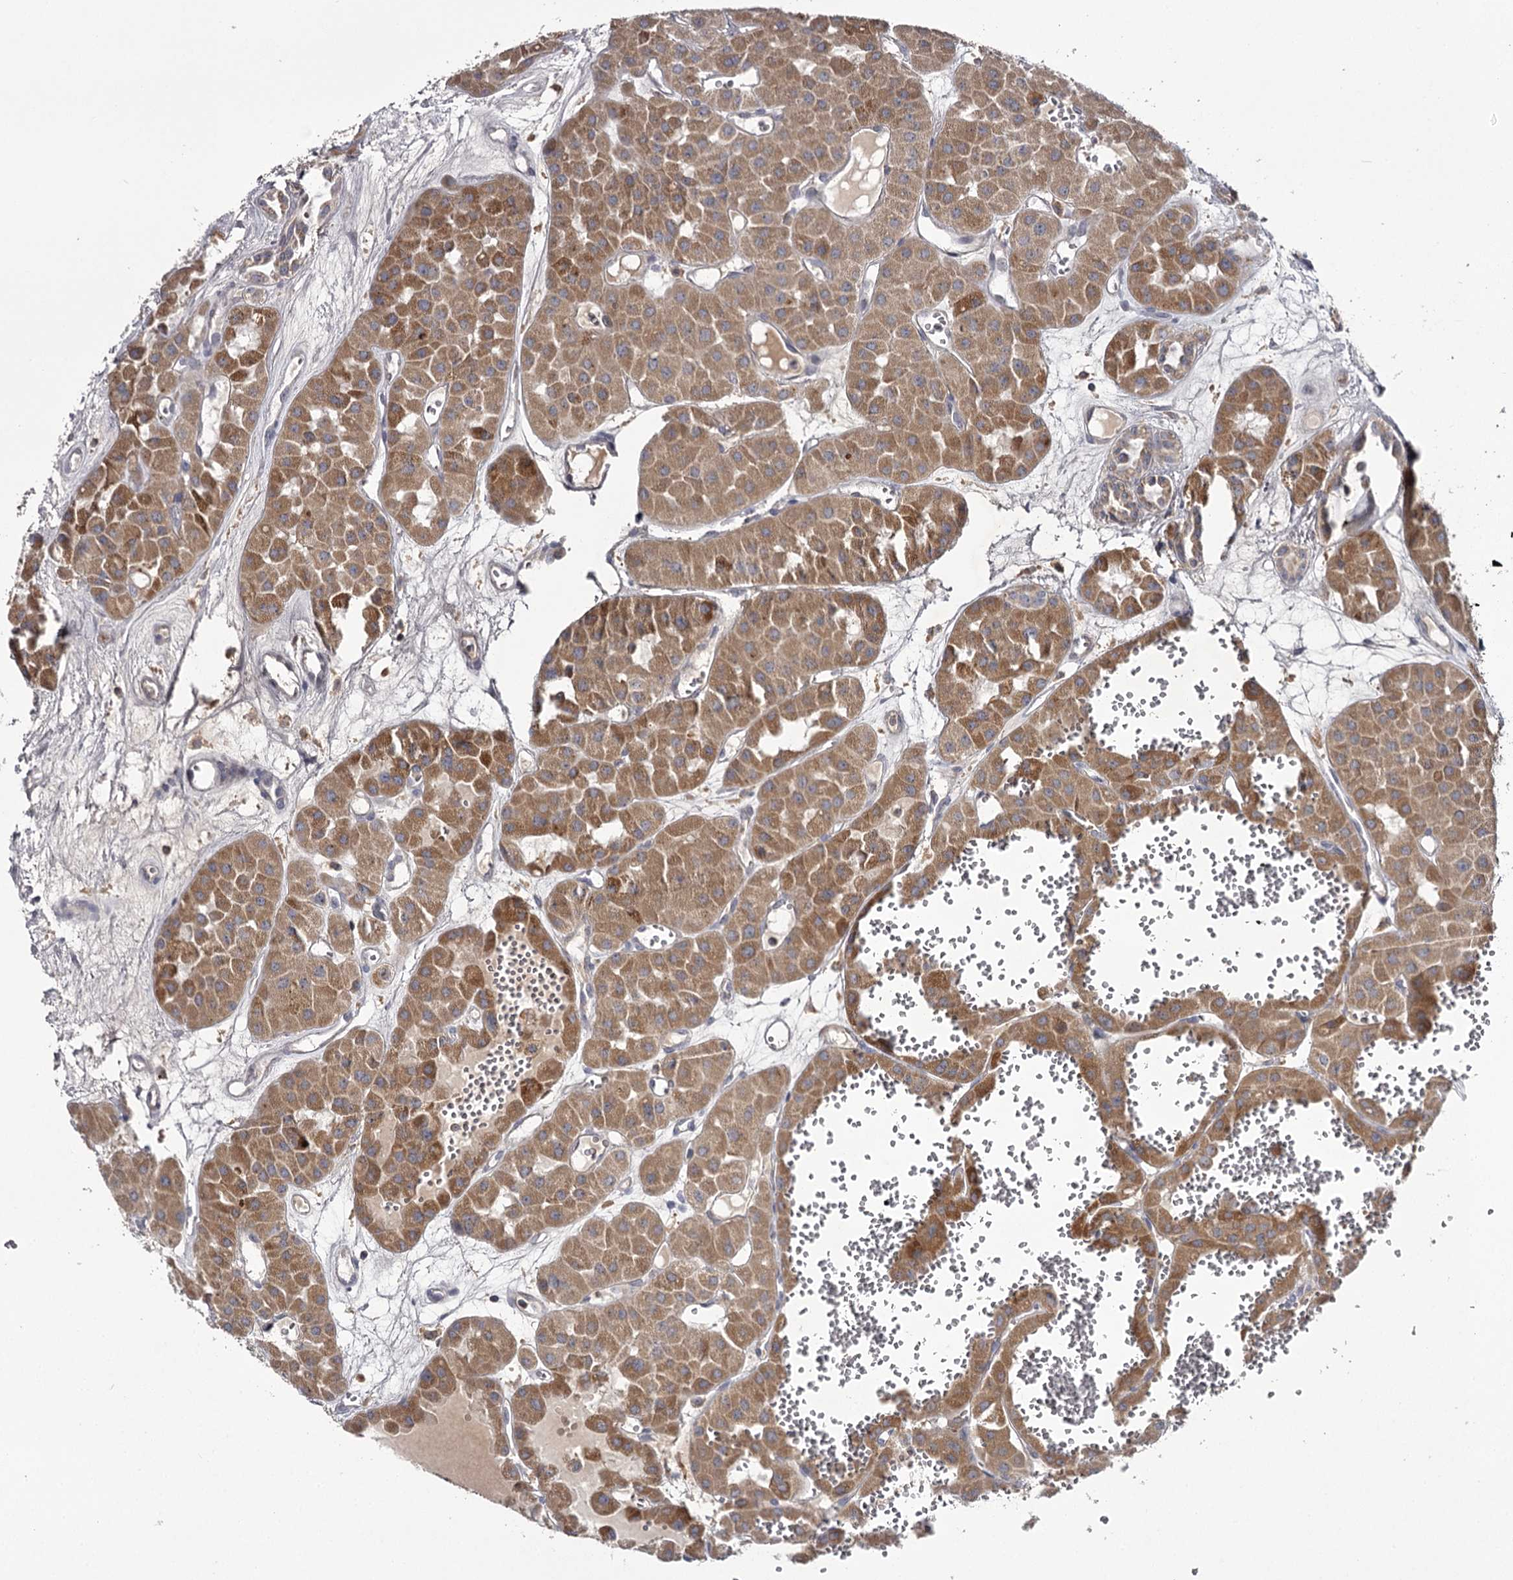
{"staining": {"intensity": "moderate", "quantity": ">75%", "location": "cytoplasmic/membranous"}, "tissue": "renal cancer", "cell_type": "Tumor cells", "image_type": "cancer", "snomed": [{"axis": "morphology", "description": "Carcinoma, NOS"}, {"axis": "topography", "description": "Kidney"}], "caption": "A medium amount of moderate cytoplasmic/membranous positivity is appreciated in approximately >75% of tumor cells in renal cancer (carcinoma) tissue. (IHC, brightfield microscopy, high magnification).", "gene": "RASSF6", "patient": {"sex": "female", "age": 75}}